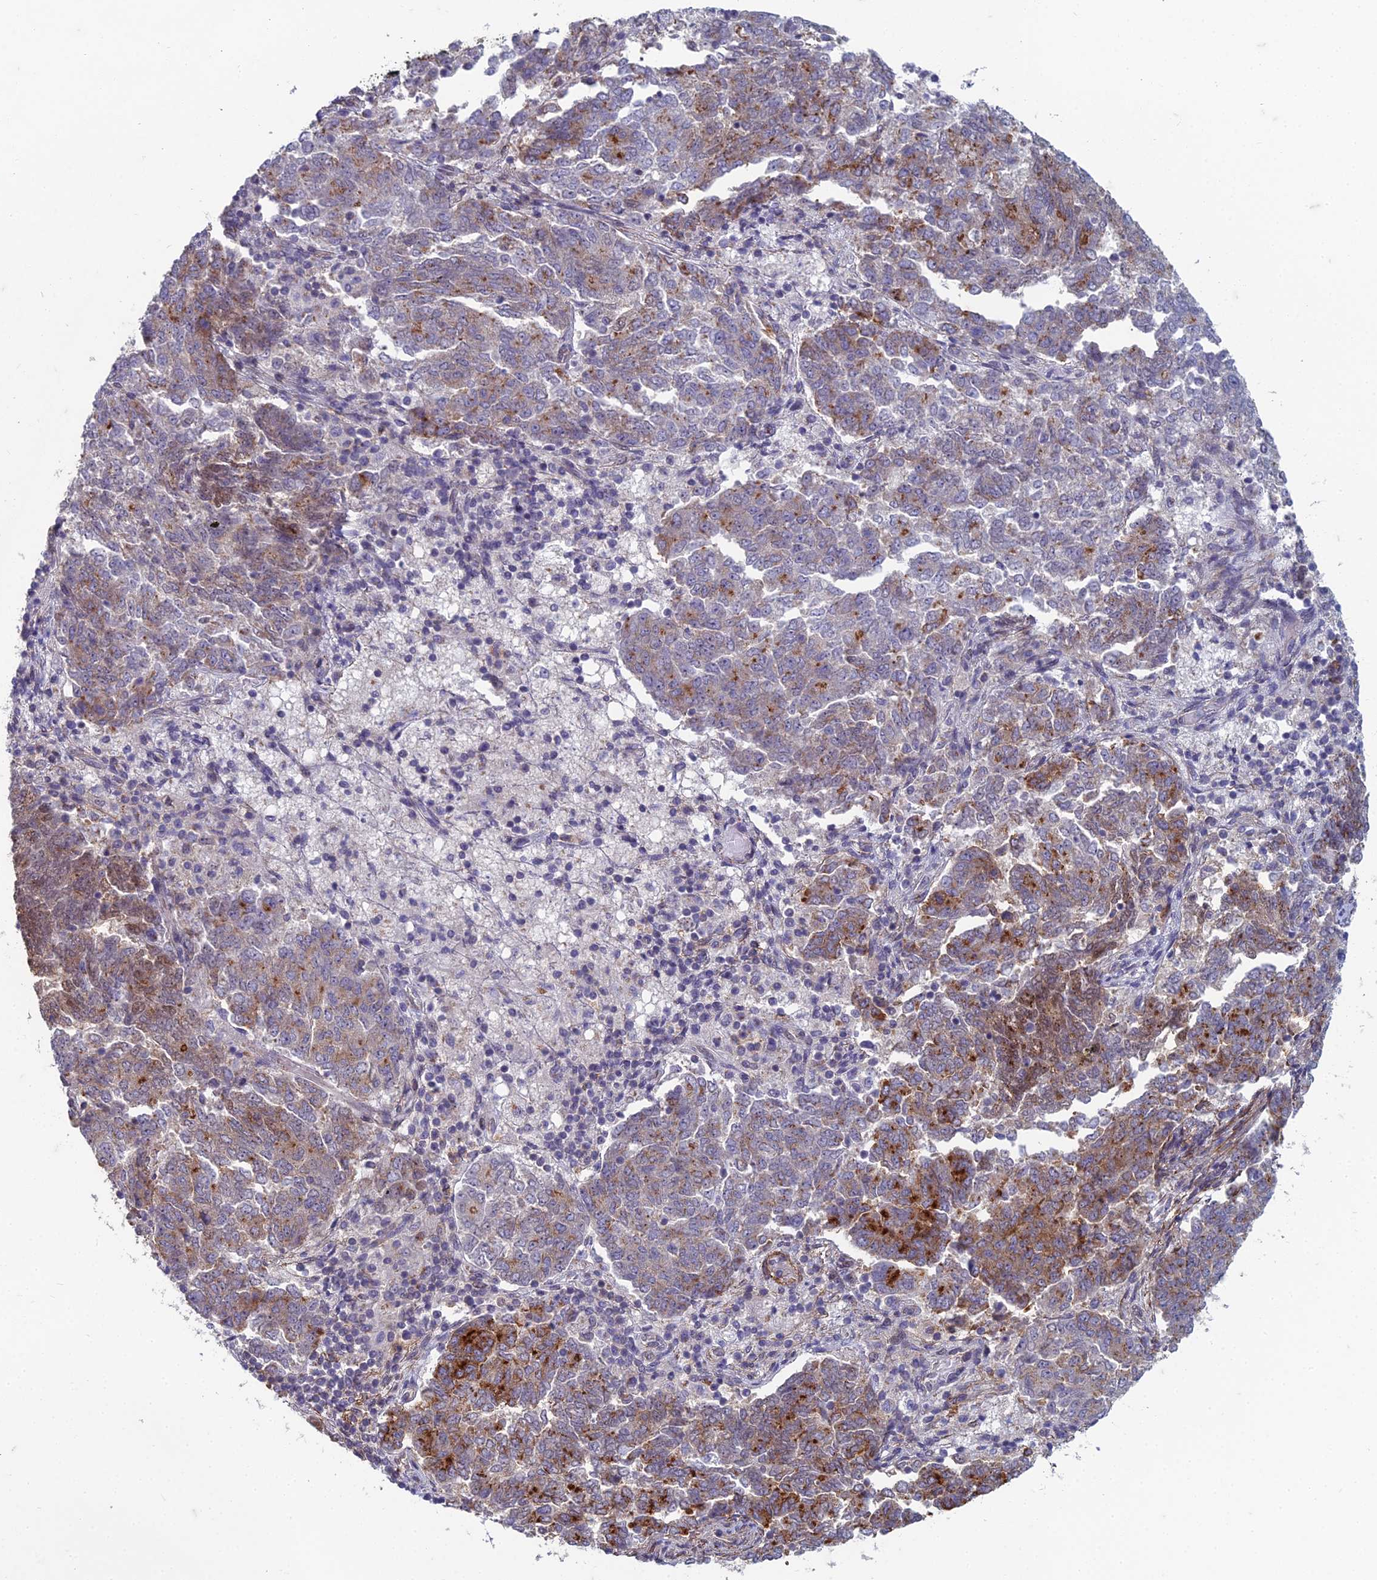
{"staining": {"intensity": "moderate", "quantity": "25%-75%", "location": "cytoplasmic/membranous"}, "tissue": "endometrial cancer", "cell_type": "Tumor cells", "image_type": "cancer", "snomed": [{"axis": "morphology", "description": "Adenocarcinoma, NOS"}, {"axis": "topography", "description": "Endometrium"}], "caption": "Brown immunohistochemical staining in human endometrial cancer reveals moderate cytoplasmic/membranous expression in about 25%-75% of tumor cells.", "gene": "ZNF626", "patient": {"sex": "female", "age": 80}}